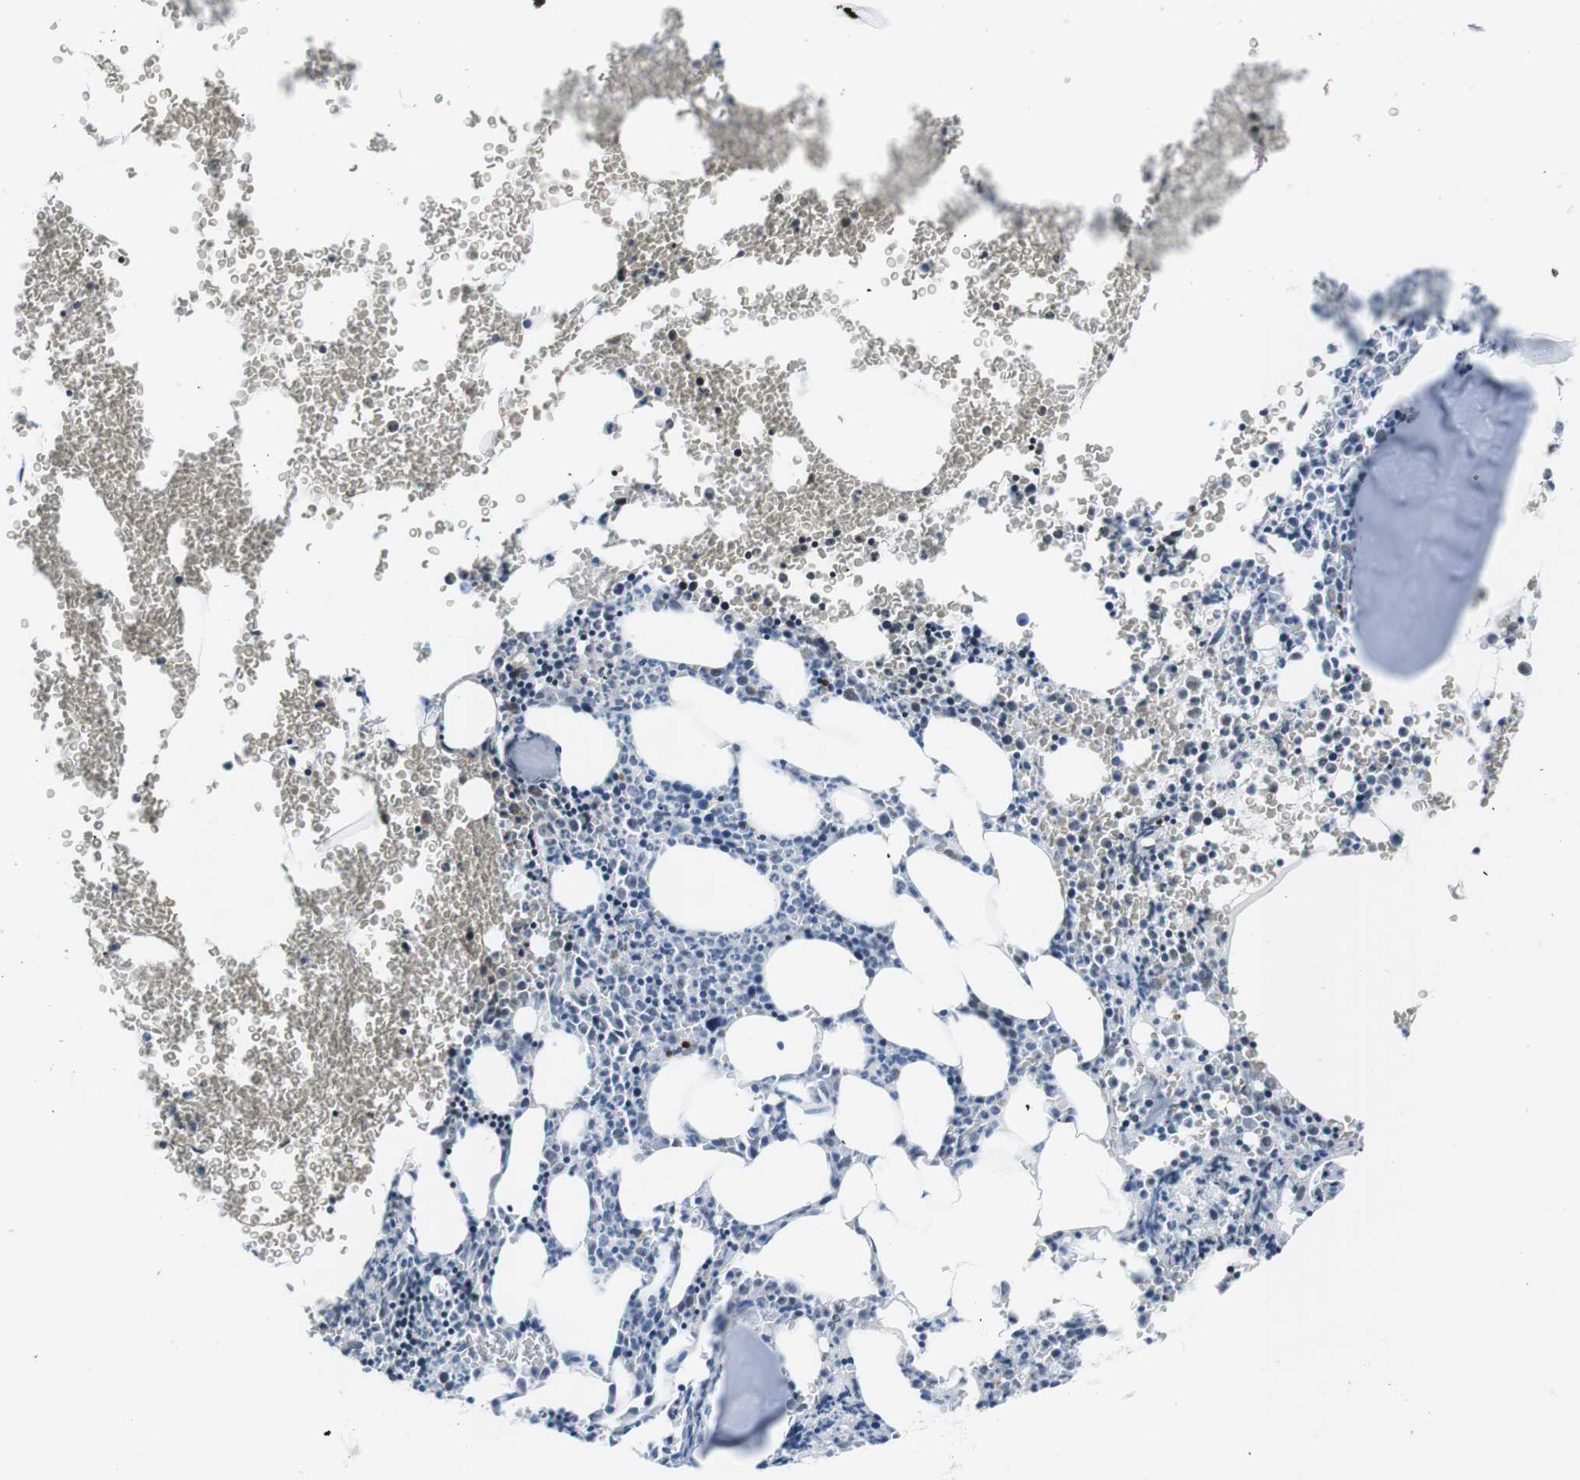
{"staining": {"intensity": "weak", "quantity": "<25%", "location": "nuclear"}, "tissue": "bone marrow", "cell_type": "Hematopoietic cells", "image_type": "normal", "snomed": [{"axis": "morphology", "description": "Normal tissue, NOS"}, {"axis": "morphology", "description": "Inflammation, NOS"}, {"axis": "topography", "description": "Bone marrow"}], "caption": "DAB (3,3'-diaminobenzidine) immunohistochemical staining of benign human bone marrow shows no significant expression in hematopoietic cells.", "gene": "E2F2", "patient": {"sex": "female", "age": 56}}